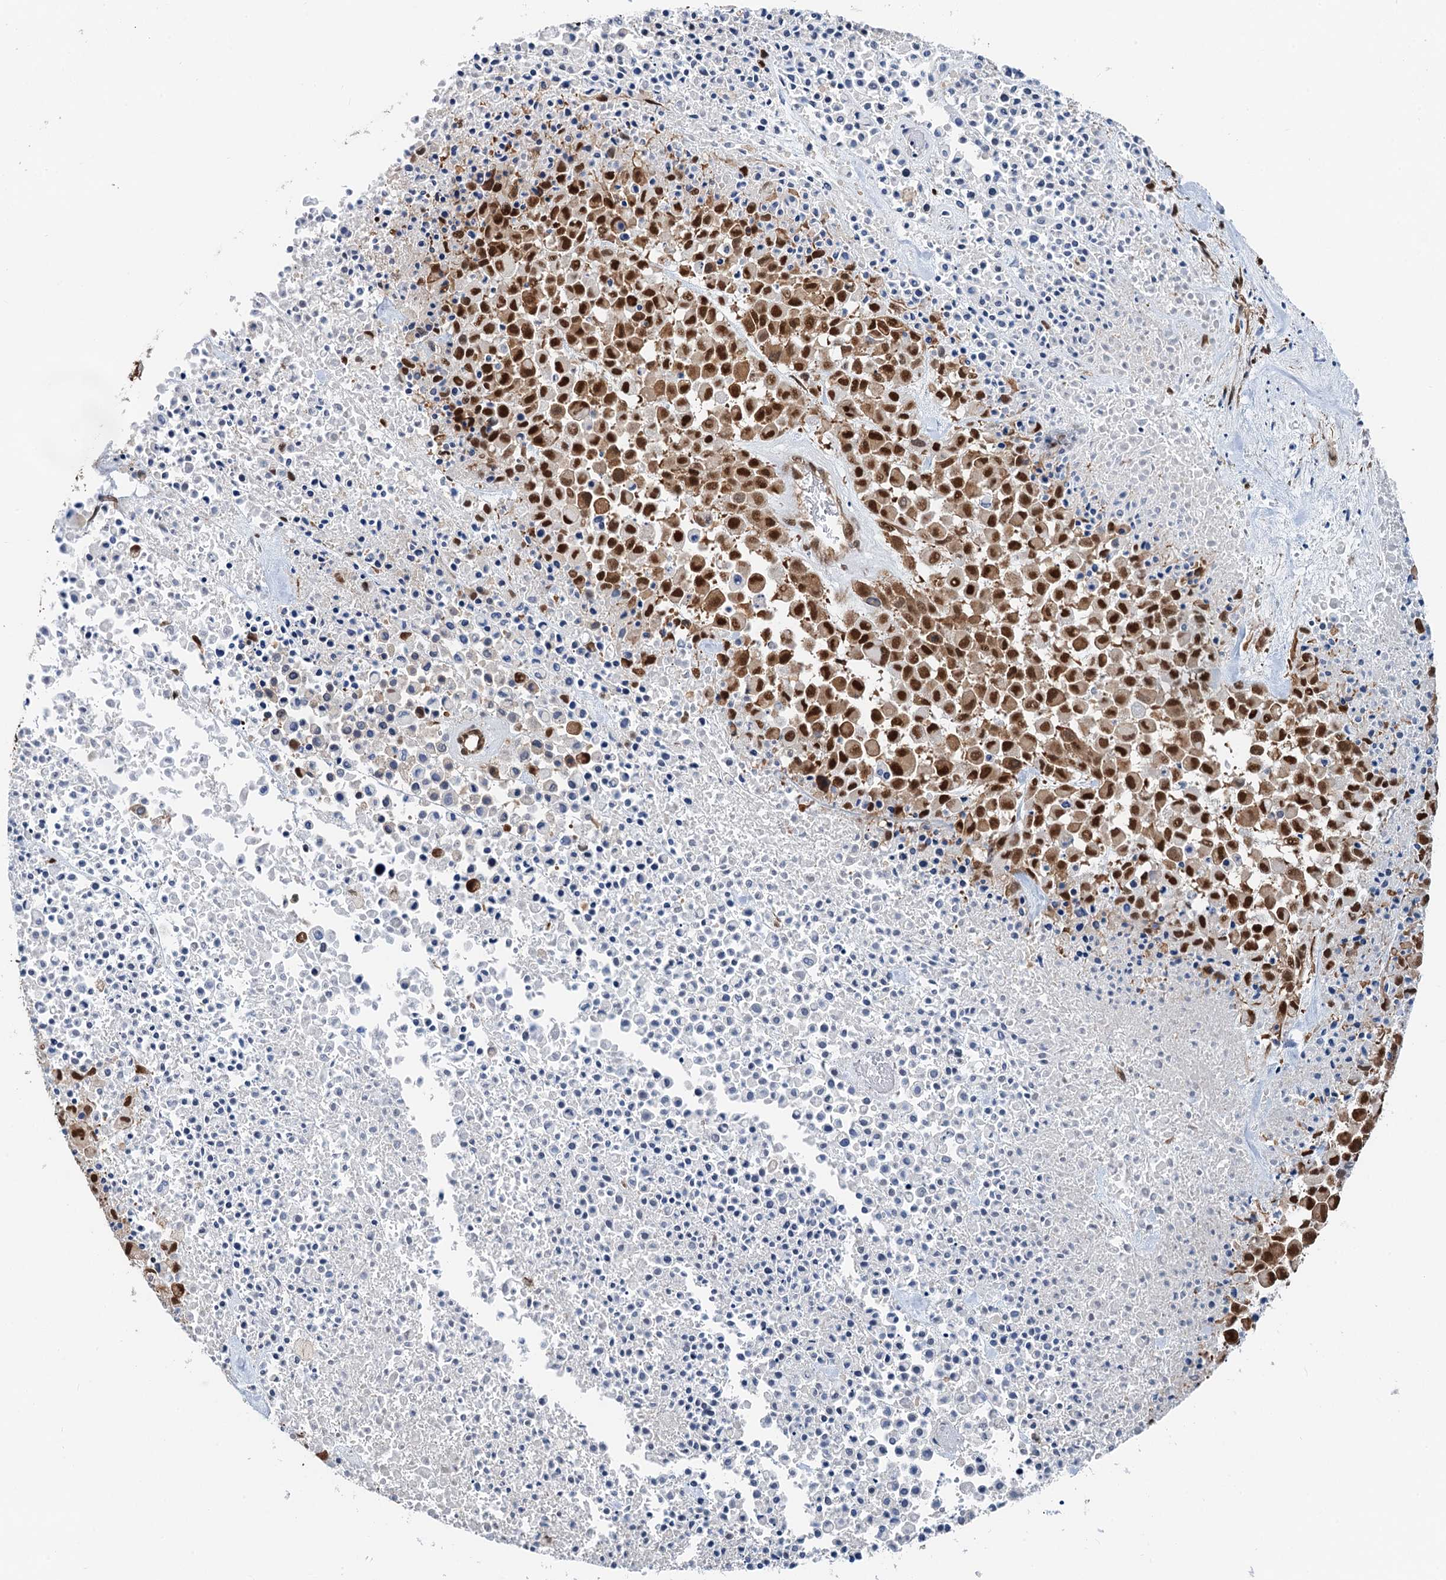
{"staining": {"intensity": "strong", "quantity": ">75%", "location": "nuclear"}, "tissue": "melanoma", "cell_type": "Tumor cells", "image_type": "cancer", "snomed": [{"axis": "morphology", "description": "Malignant melanoma, Metastatic site"}, {"axis": "topography", "description": "Skin"}], "caption": "Melanoma stained for a protein shows strong nuclear positivity in tumor cells. (DAB IHC with brightfield microscopy, high magnification).", "gene": "CFDP1", "patient": {"sex": "female", "age": 81}}